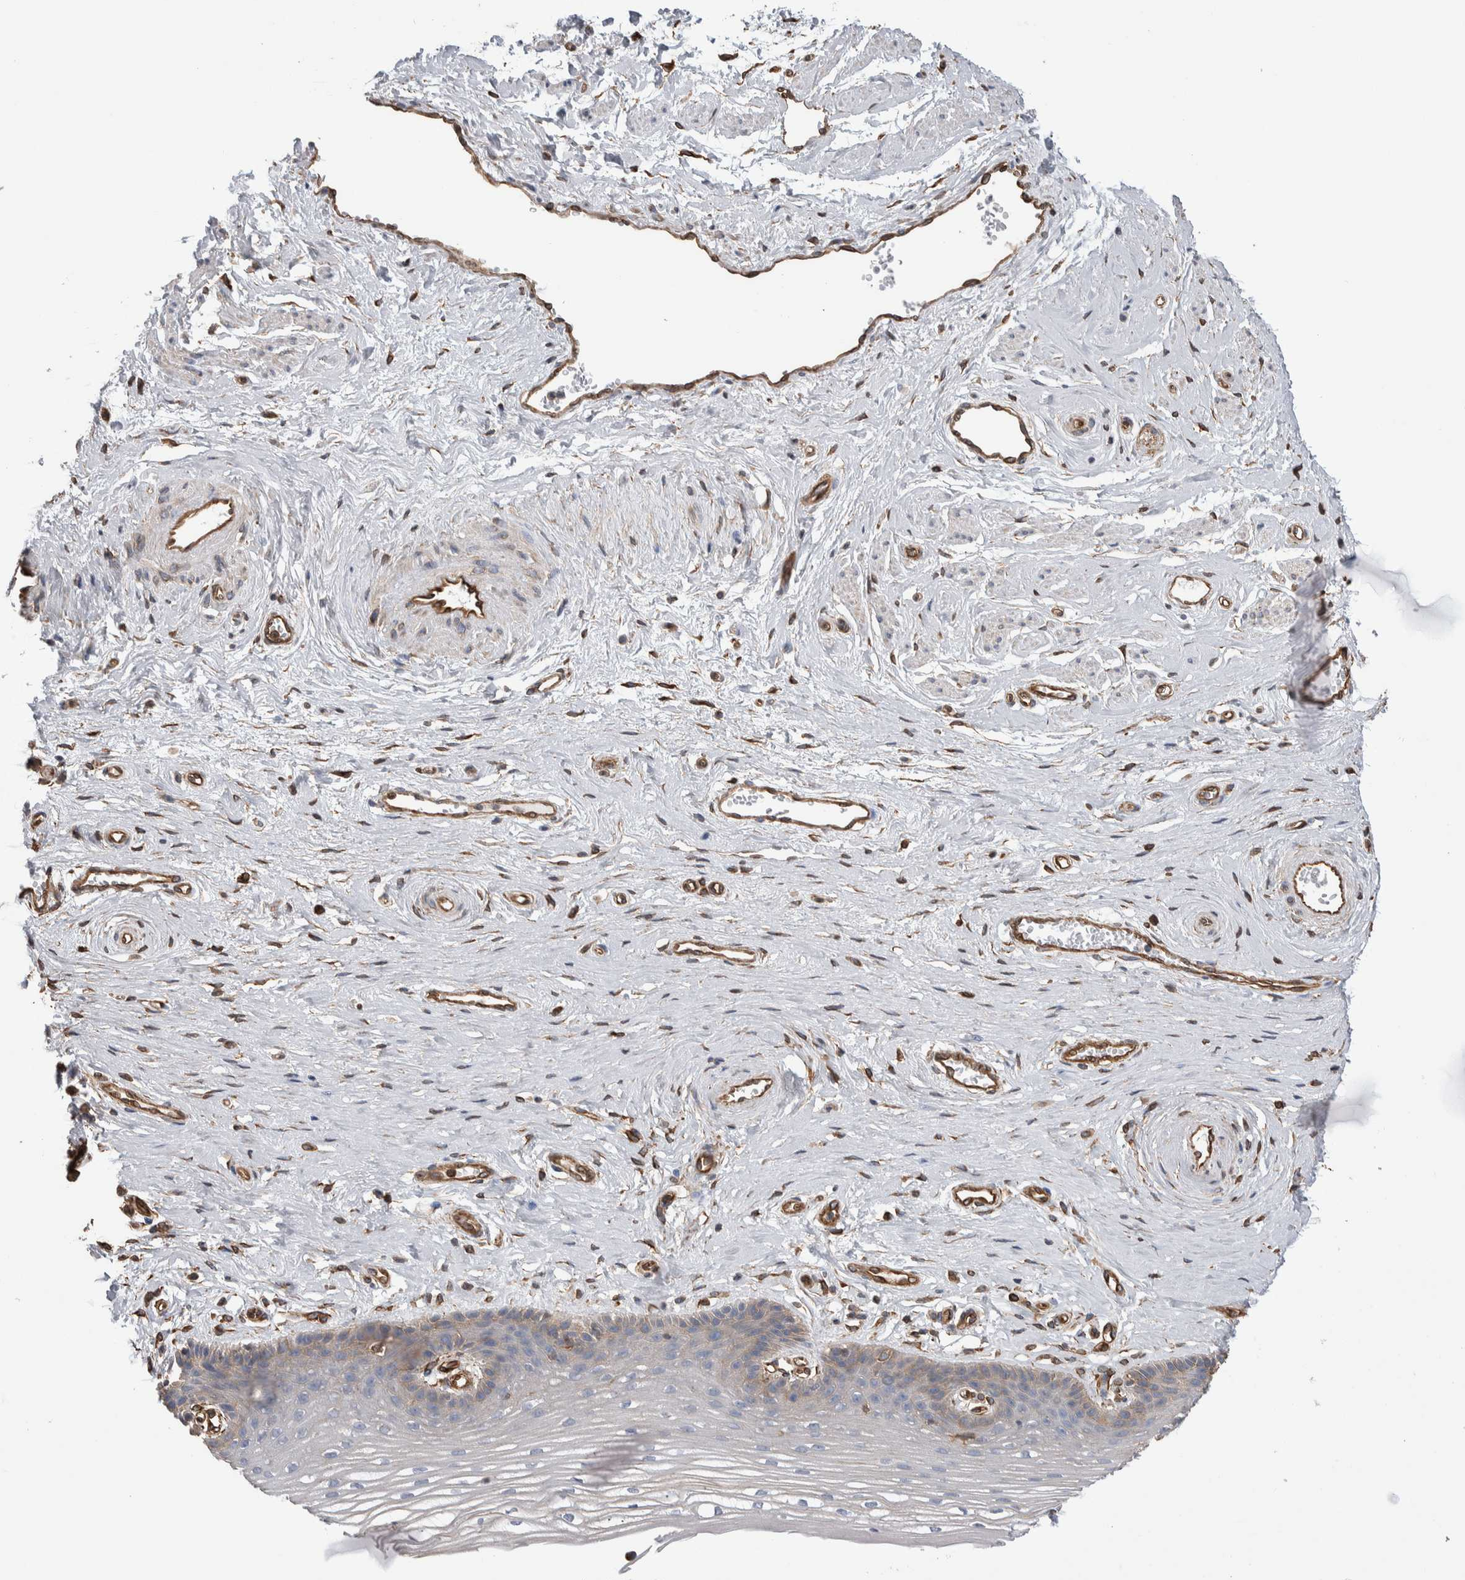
{"staining": {"intensity": "moderate", "quantity": "<25%", "location": "cytoplasmic/membranous"}, "tissue": "vagina", "cell_type": "Squamous epithelial cells", "image_type": "normal", "snomed": [{"axis": "morphology", "description": "Normal tissue, NOS"}, {"axis": "topography", "description": "Vagina"}], "caption": "Immunohistochemical staining of benign human vagina displays <25% levels of moderate cytoplasmic/membranous protein positivity in approximately <25% of squamous epithelial cells. Nuclei are stained in blue.", "gene": "KIF12", "patient": {"sex": "female", "age": 46}}